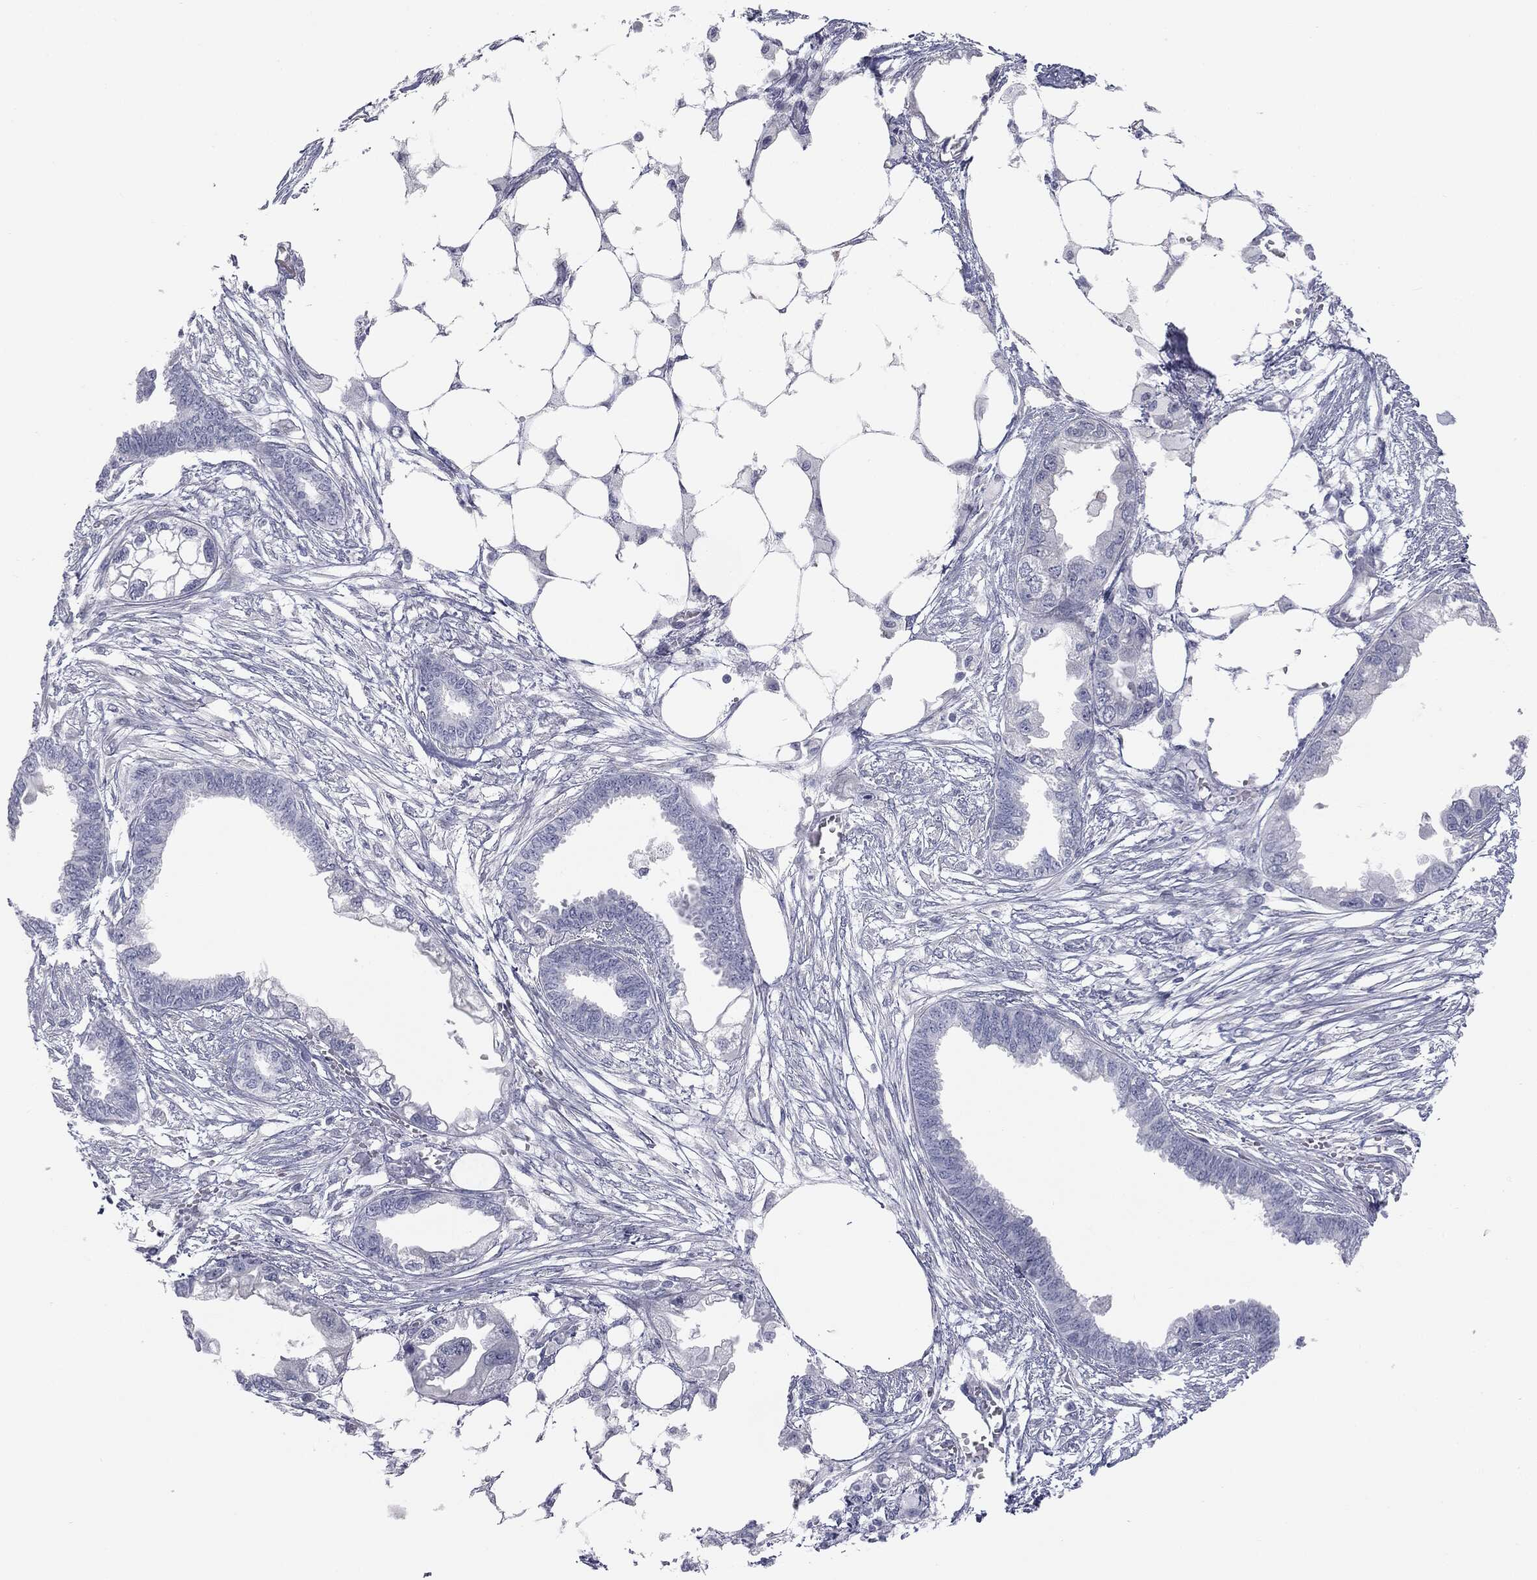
{"staining": {"intensity": "negative", "quantity": "none", "location": "none"}, "tissue": "endometrial cancer", "cell_type": "Tumor cells", "image_type": "cancer", "snomed": [{"axis": "morphology", "description": "Adenocarcinoma, NOS"}, {"axis": "morphology", "description": "Adenocarcinoma, metastatic, NOS"}, {"axis": "topography", "description": "Adipose tissue"}, {"axis": "topography", "description": "Endometrium"}], "caption": "A histopathology image of human endometrial cancer is negative for staining in tumor cells.", "gene": "MUC5AC", "patient": {"sex": "female", "age": 67}}